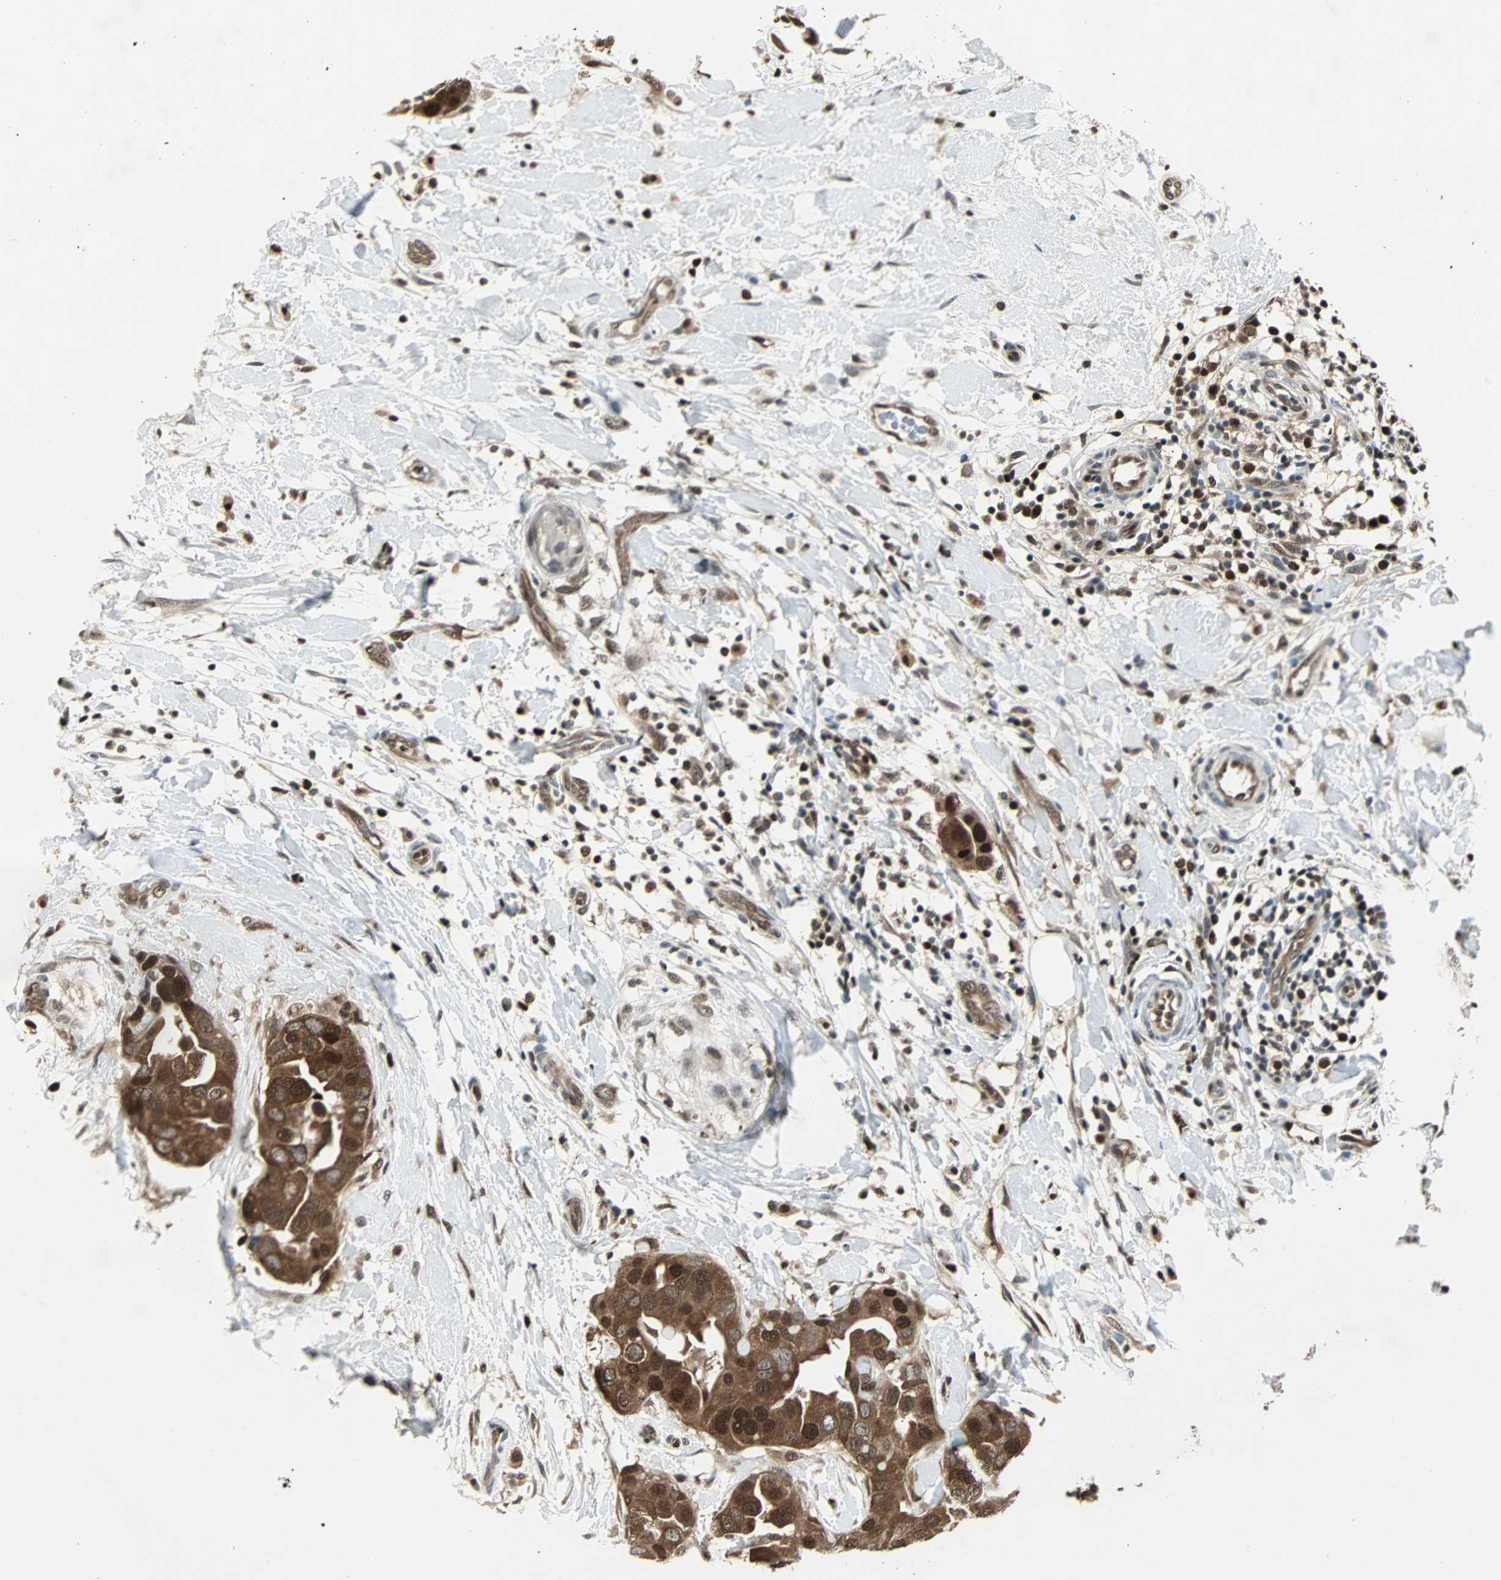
{"staining": {"intensity": "strong", "quantity": ">75%", "location": "cytoplasmic/membranous,nuclear"}, "tissue": "breast cancer", "cell_type": "Tumor cells", "image_type": "cancer", "snomed": [{"axis": "morphology", "description": "Duct carcinoma"}, {"axis": "topography", "description": "Breast"}], "caption": "DAB (3,3'-diaminobenzidine) immunohistochemical staining of breast infiltrating ductal carcinoma shows strong cytoplasmic/membranous and nuclear protein staining in approximately >75% of tumor cells.", "gene": "ACLY", "patient": {"sex": "female", "age": 40}}